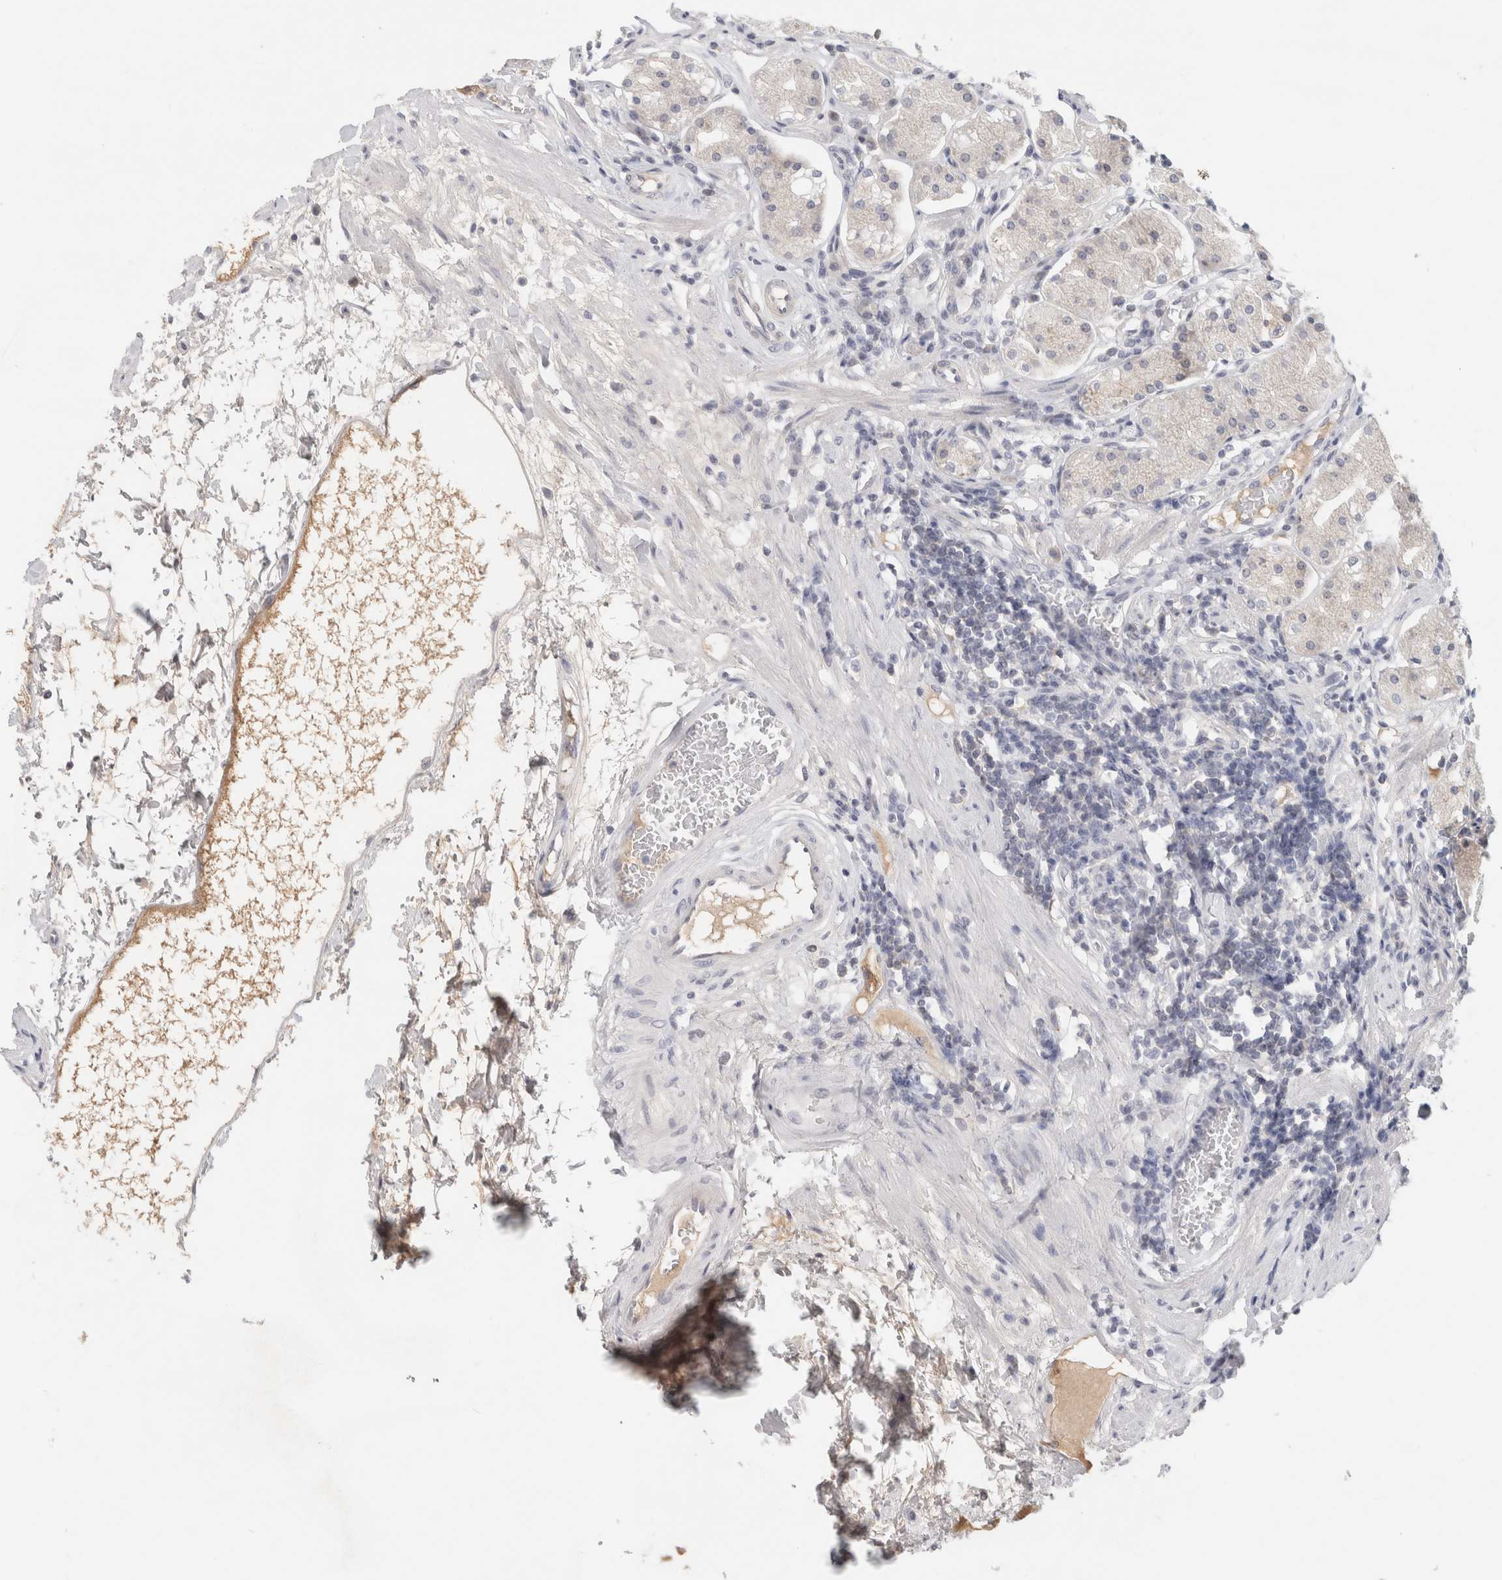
{"staining": {"intensity": "negative", "quantity": "none", "location": "none"}, "tissue": "stomach", "cell_type": "Glandular cells", "image_type": "normal", "snomed": [{"axis": "morphology", "description": "Normal tissue, NOS"}, {"axis": "topography", "description": "Stomach"}, {"axis": "topography", "description": "Stomach, lower"}], "caption": "An immunohistochemistry (IHC) micrograph of normal stomach is shown. There is no staining in glandular cells of stomach. Brightfield microscopy of immunohistochemistry stained with DAB (brown) and hematoxylin (blue), captured at high magnification.", "gene": "STK31", "patient": {"sex": "female", "age": 56}}